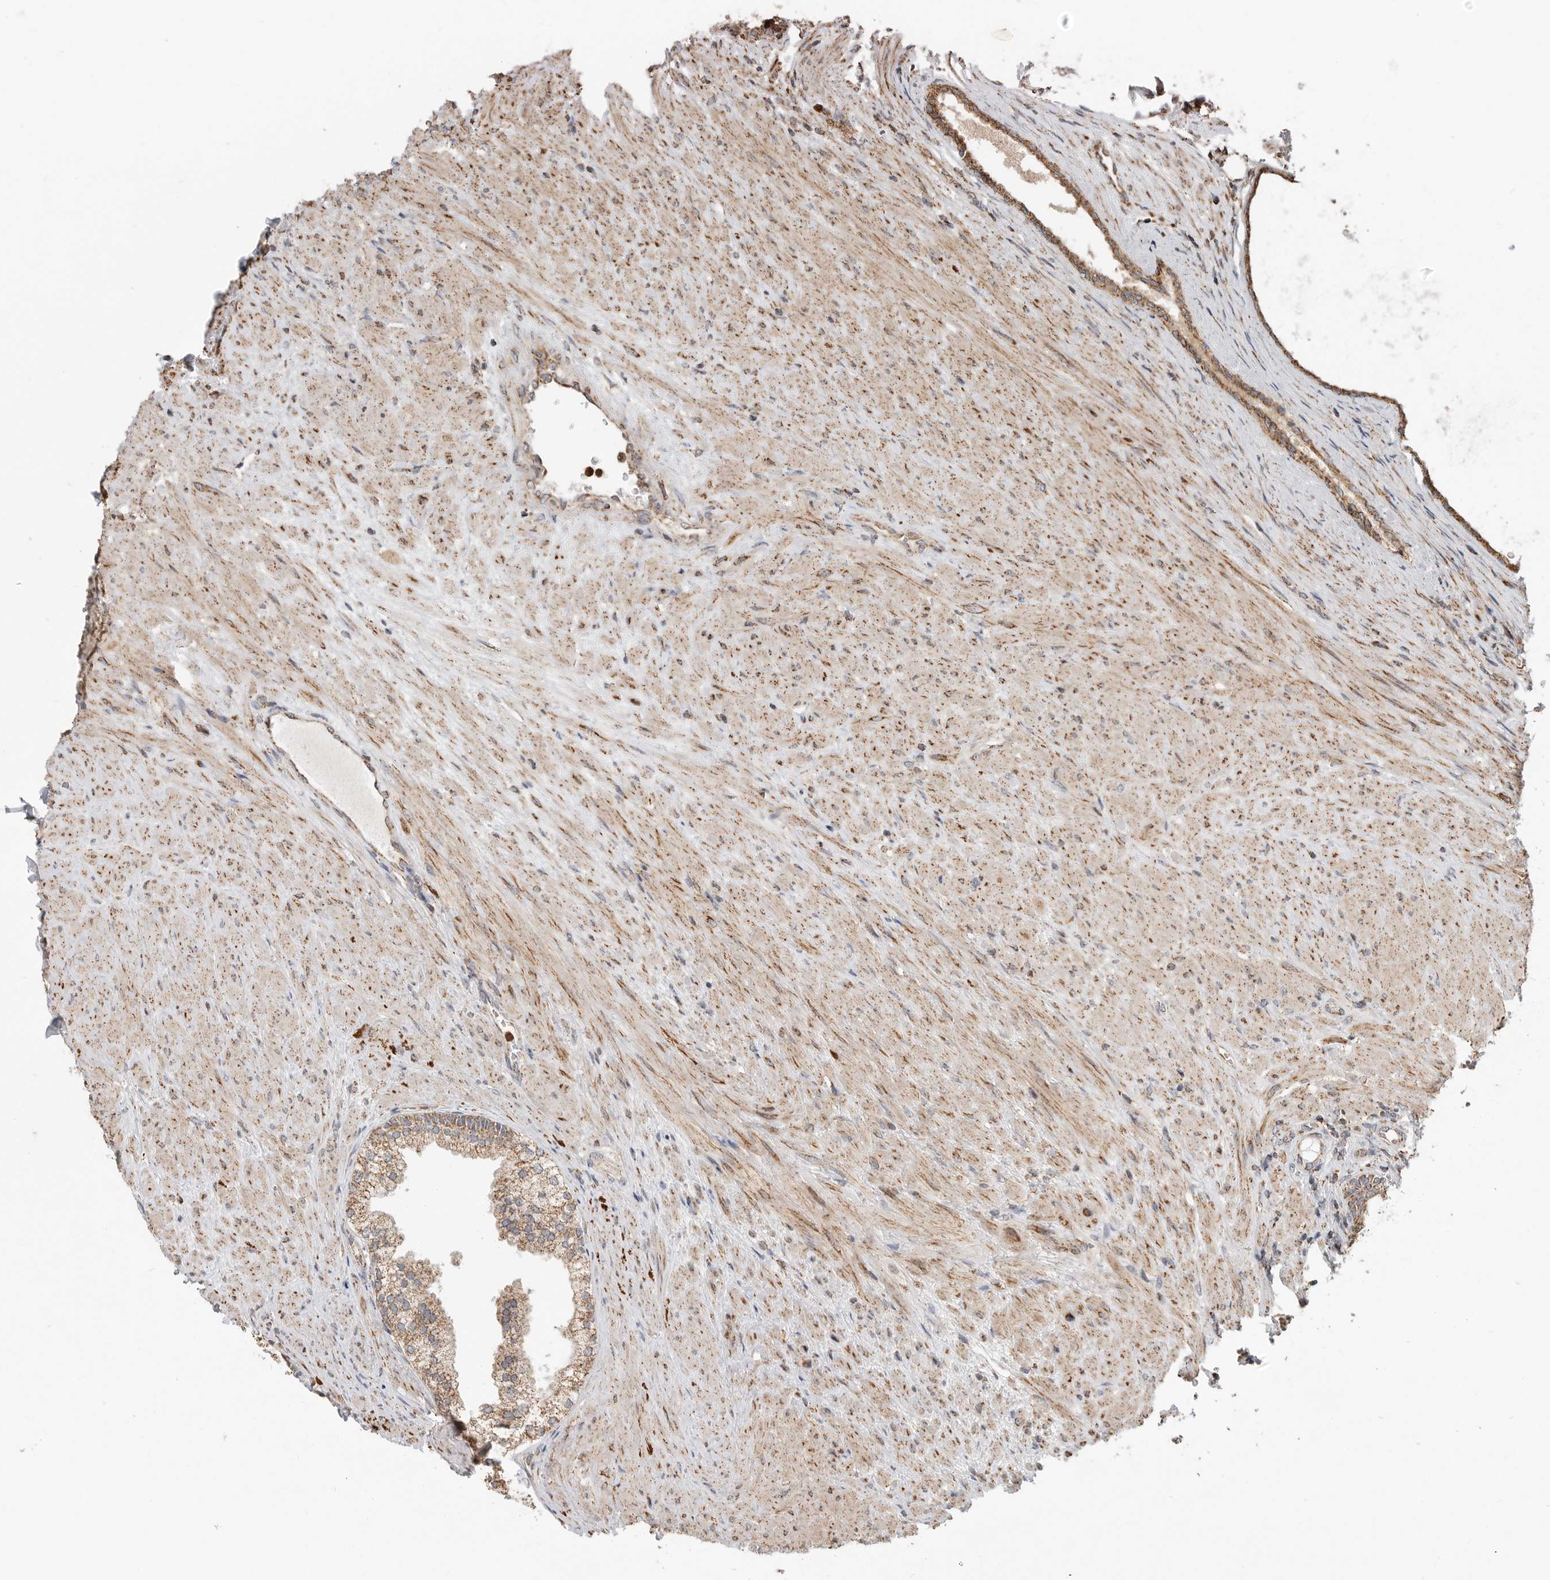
{"staining": {"intensity": "moderate", "quantity": ">75%", "location": "cytoplasmic/membranous"}, "tissue": "prostate", "cell_type": "Glandular cells", "image_type": "normal", "snomed": [{"axis": "morphology", "description": "Normal tissue, NOS"}, {"axis": "topography", "description": "Prostate"}], "caption": "This histopathology image demonstrates immunohistochemistry (IHC) staining of benign human prostate, with medium moderate cytoplasmic/membranous expression in approximately >75% of glandular cells.", "gene": "GCNT2", "patient": {"sex": "male", "age": 76}}